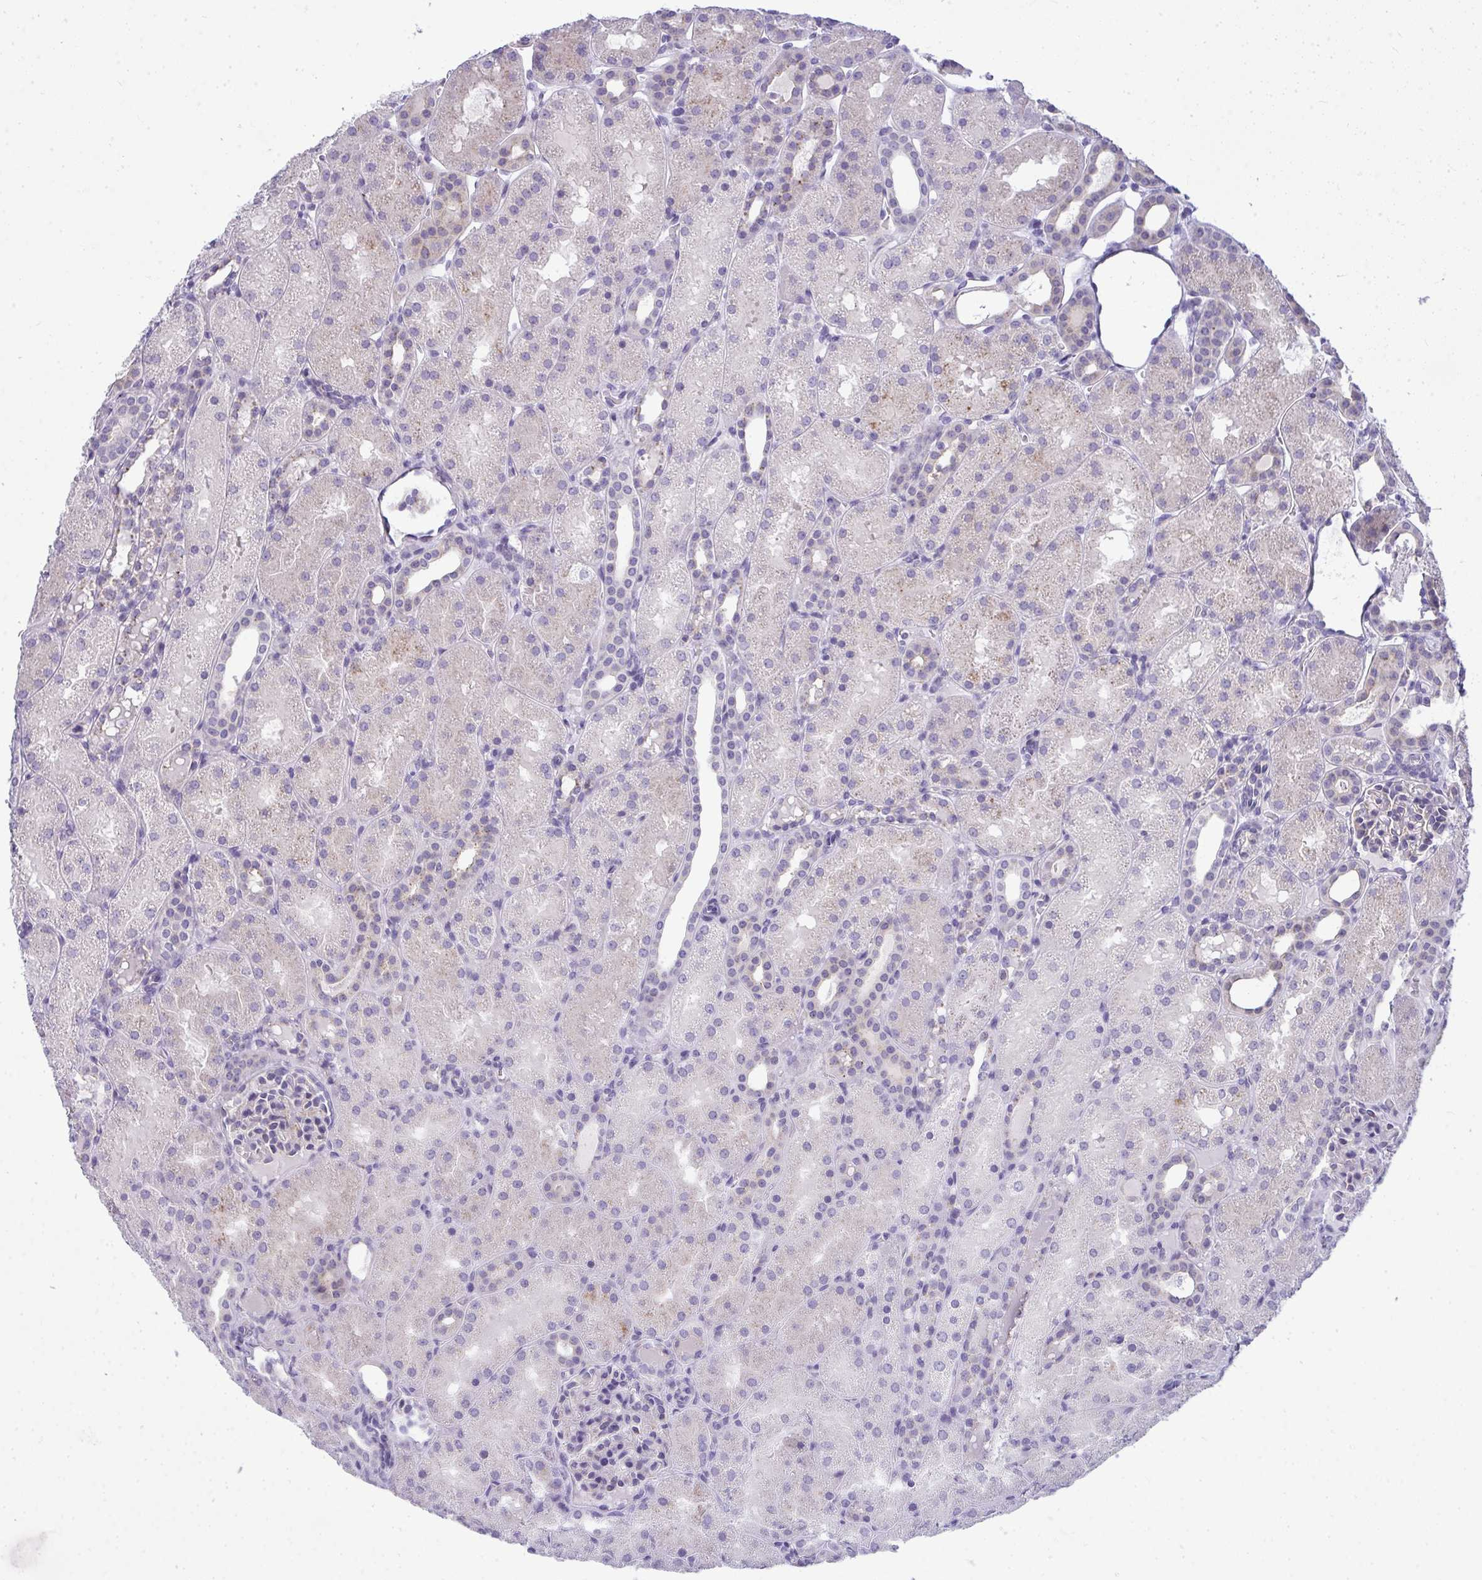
{"staining": {"intensity": "negative", "quantity": "none", "location": "none"}, "tissue": "kidney", "cell_type": "Cells in glomeruli", "image_type": "normal", "snomed": [{"axis": "morphology", "description": "Normal tissue, NOS"}, {"axis": "topography", "description": "Kidney"}], "caption": "Immunohistochemical staining of normal kidney displays no significant staining in cells in glomeruli. The staining is performed using DAB brown chromogen with nuclei counter-stained in using hematoxylin.", "gene": "VPS4B", "patient": {"sex": "male", "age": 2}}